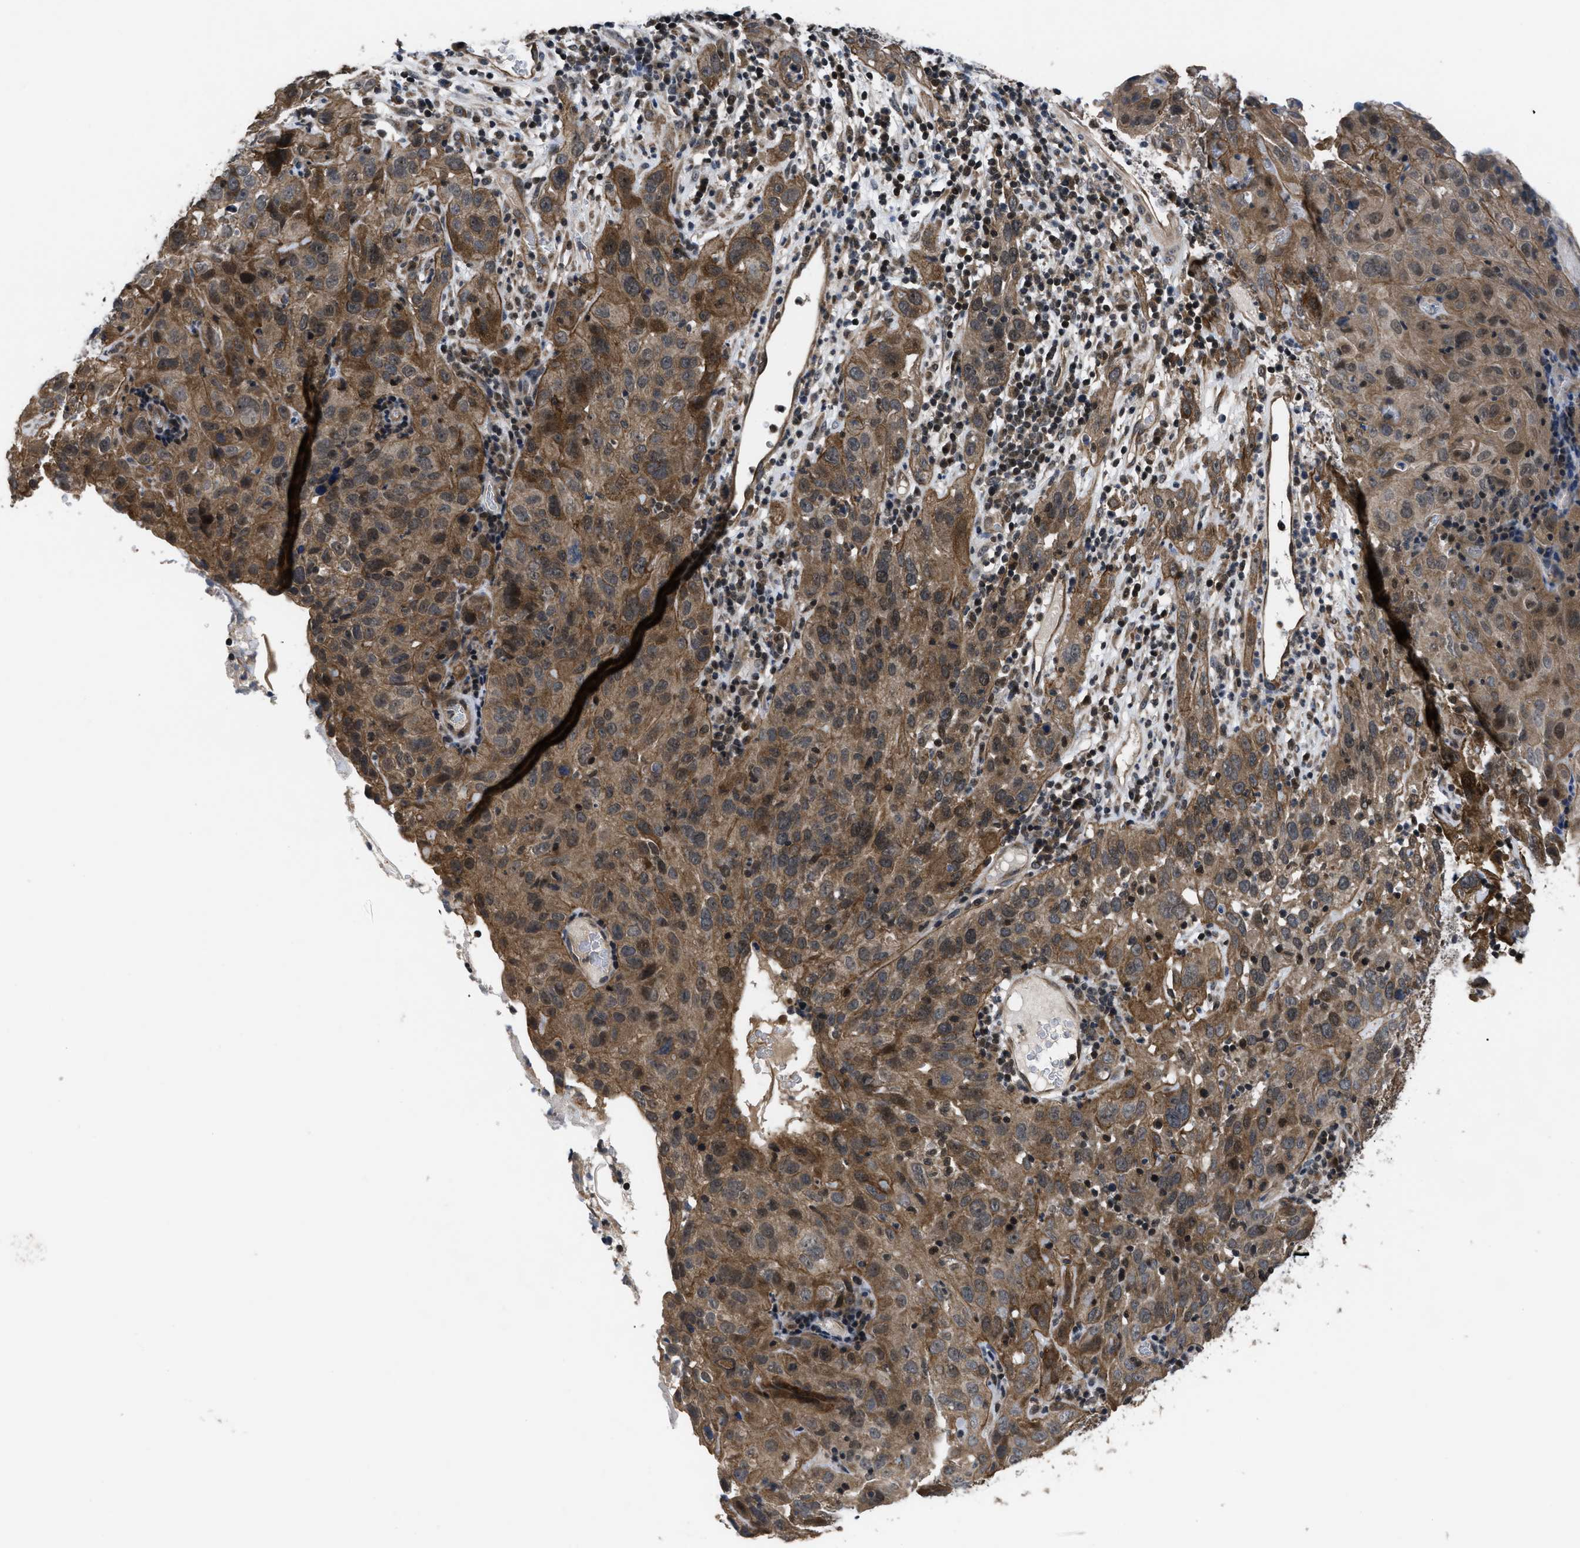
{"staining": {"intensity": "moderate", "quantity": ">75%", "location": "cytoplasmic/membranous"}, "tissue": "cervical cancer", "cell_type": "Tumor cells", "image_type": "cancer", "snomed": [{"axis": "morphology", "description": "Squamous cell carcinoma, NOS"}, {"axis": "topography", "description": "Cervix"}], "caption": "Squamous cell carcinoma (cervical) stained with a protein marker displays moderate staining in tumor cells.", "gene": "DNAJC14", "patient": {"sex": "female", "age": 32}}